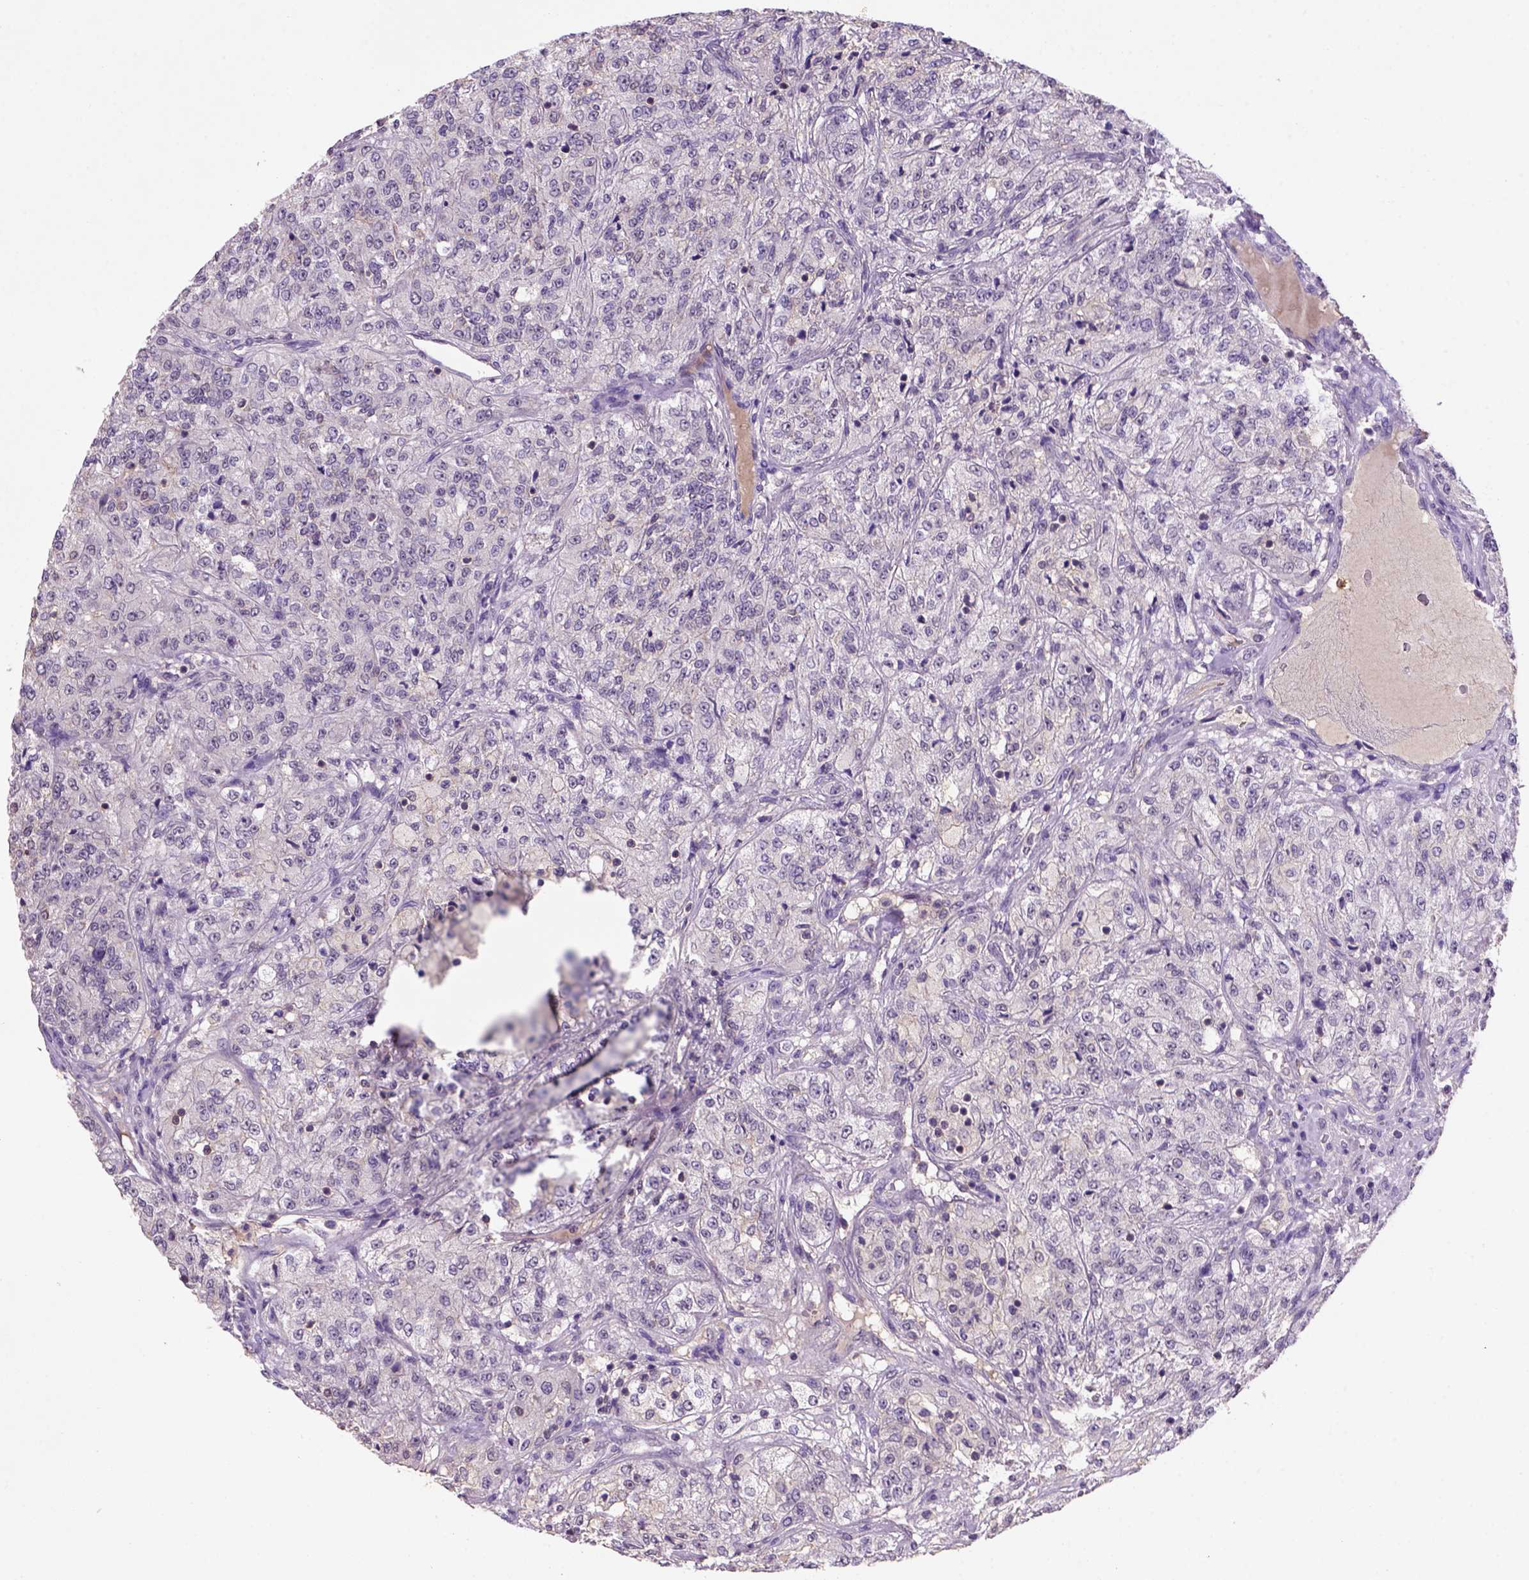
{"staining": {"intensity": "negative", "quantity": "none", "location": "none"}, "tissue": "renal cancer", "cell_type": "Tumor cells", "image_type": "cancer", "snomed": [{"axis": "morphology", "description": "Adenocarcinoma, NOS"}, {"axis": "topography", "description": "Kidney"}], "caption": "There is no significant positivity in tumor cells of adenocarcinoma (renal). (DAB (3,3'-diaminobenzidine) immunohistochemistry (IHC), high magnification).", "gene": "SCML4", "patient": {"sex": "female", "age": 63}}